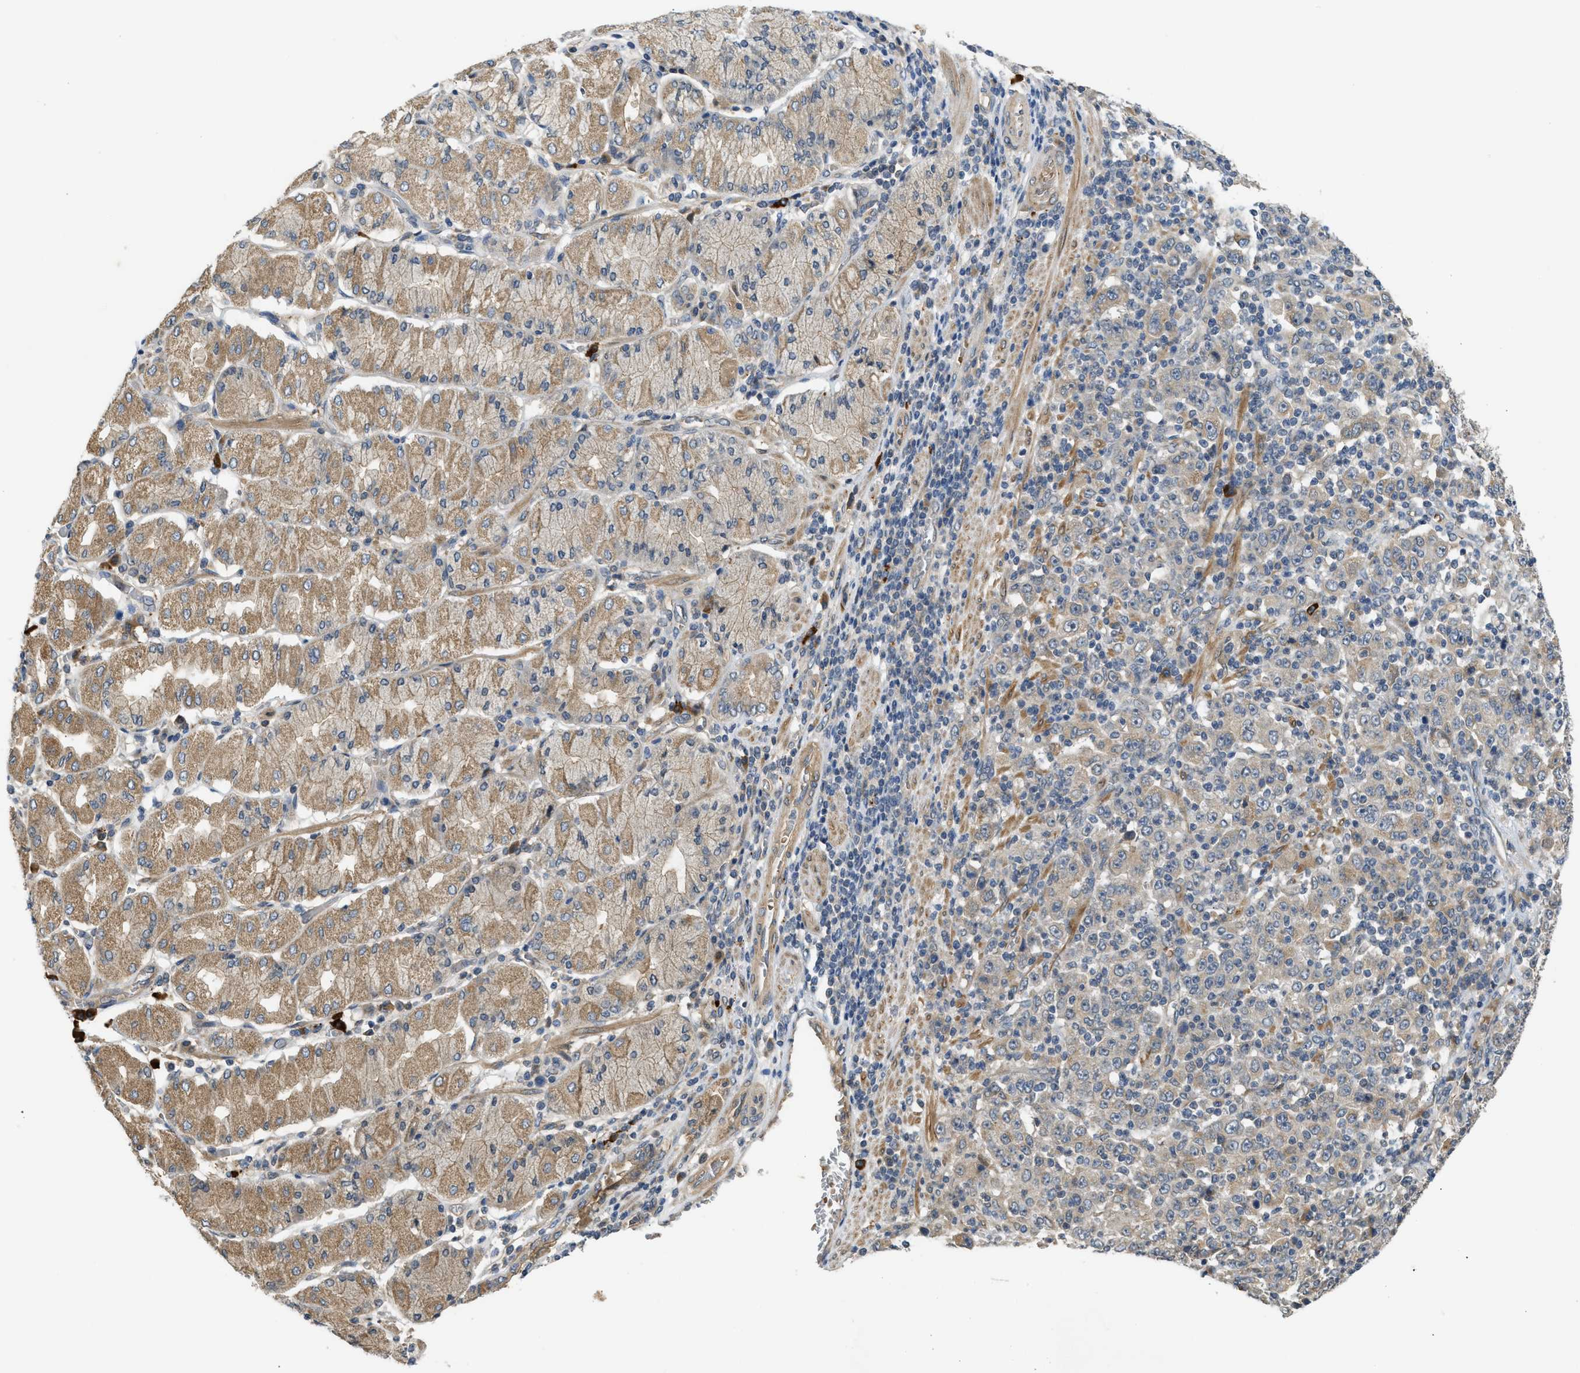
{"staining": {"intensity": "weak", "quantity": "<25%", "location": "cytoplasmic/membranous"}, "tissue": "stomach cancer", "cell_type": "Tumor cells", "image_type": "cancer", "snomed": [{"axis": "morphology", "description": "Normal tissue, NOS"}, {"axis": "morphology", "description": "Adenocarcinoma, NOS"}, {"axis": "topography", "description": "Stomach, upper"}, {"axis": "topography", "description": "Stomach"}], "caption": "Immunohistochemical staining of stomach cancer (adenocarcinoma) shows no significant staining in tumor cells.", "gene": "ADCY8", "patient": {"sex": "male", "age": 59}}